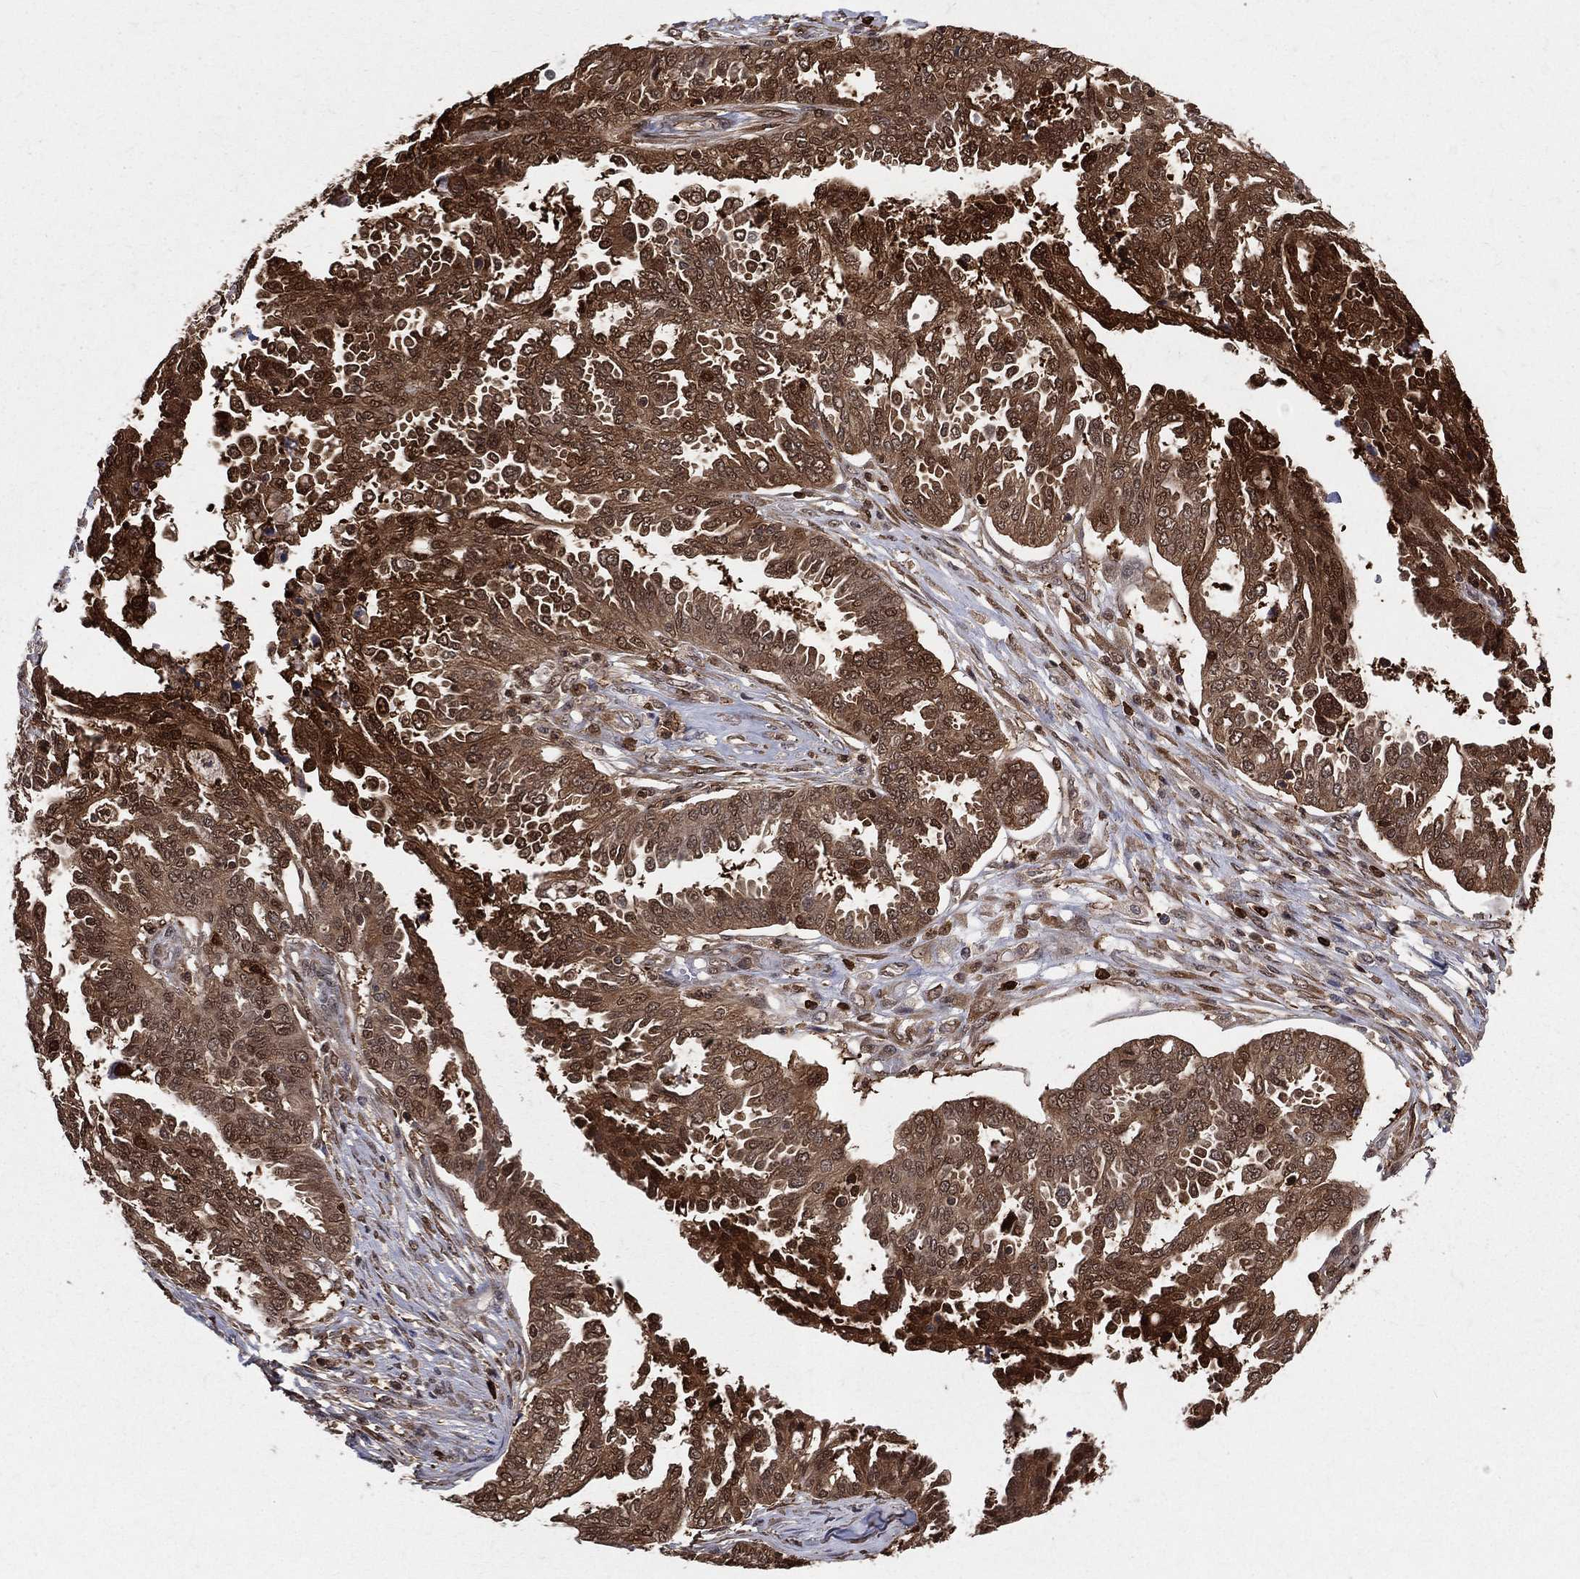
{"staining": {"intensity": "moderate", "quantity": ">75%", "location": "cytoplasmic/membranous,nuclear"}, "tissue": "ovarian cancer", "cell_type": "Tumor cells", "image_type": "cancer", "snomed": [{"axis": "morphology", "description": "Cystadenocarcinoma, serous, NOS"}, {"axis": "topography", "description": "Ovary"}], "caption": "High-power microscopy captured an immunohistochemistry image of ovarian cancer (serous cystadenocarcinoma), revealing moderate cytoplasmic/membranous and nuclear expression in about >75% of tumor cells.", "gene": "ENO1", "patient": {"sex": "female", "age": 67}}